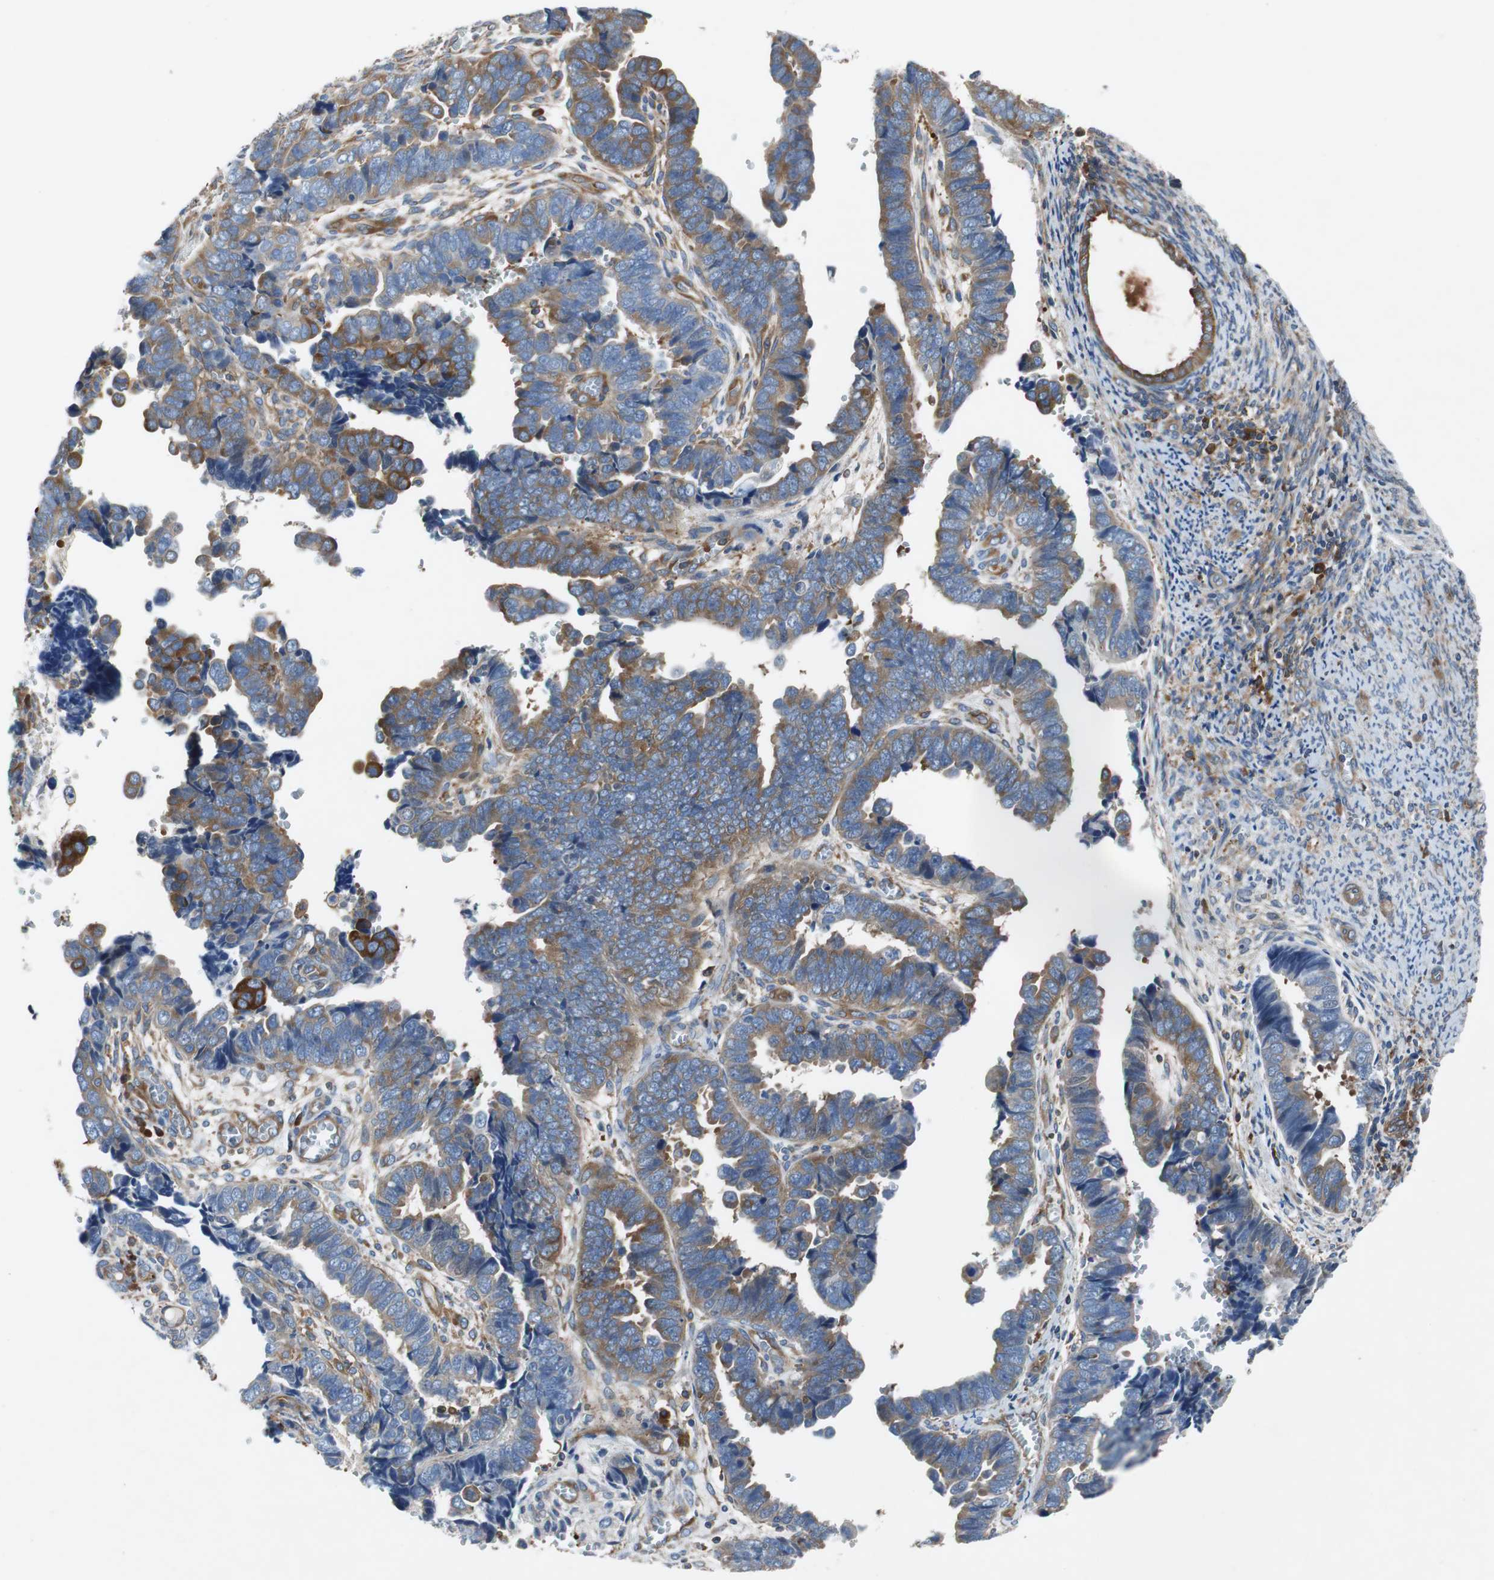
{"staining": {"intensity": "moderate", "quantity": "25%-75%", "location": "cytoplasmic/membranous"}, "tissue": "endometrial cancer", "cell_type": "Tumor cells", "image_type": "cancer", "snomed": [{"axis": "morphology", "description": "Adenocarcinoma, NOS"}, {"axis": "topography", "description": "Endometrium"}], "caption": "Immunohistochemical staining of human endometrial adenocarcinoma exhibits medium levels of moderate cytoplasmic/membranous staining in approximately 25%-75% of tumor cells.", "gene": "GYS1", "patient": {"sex": "female", "age": 75}}